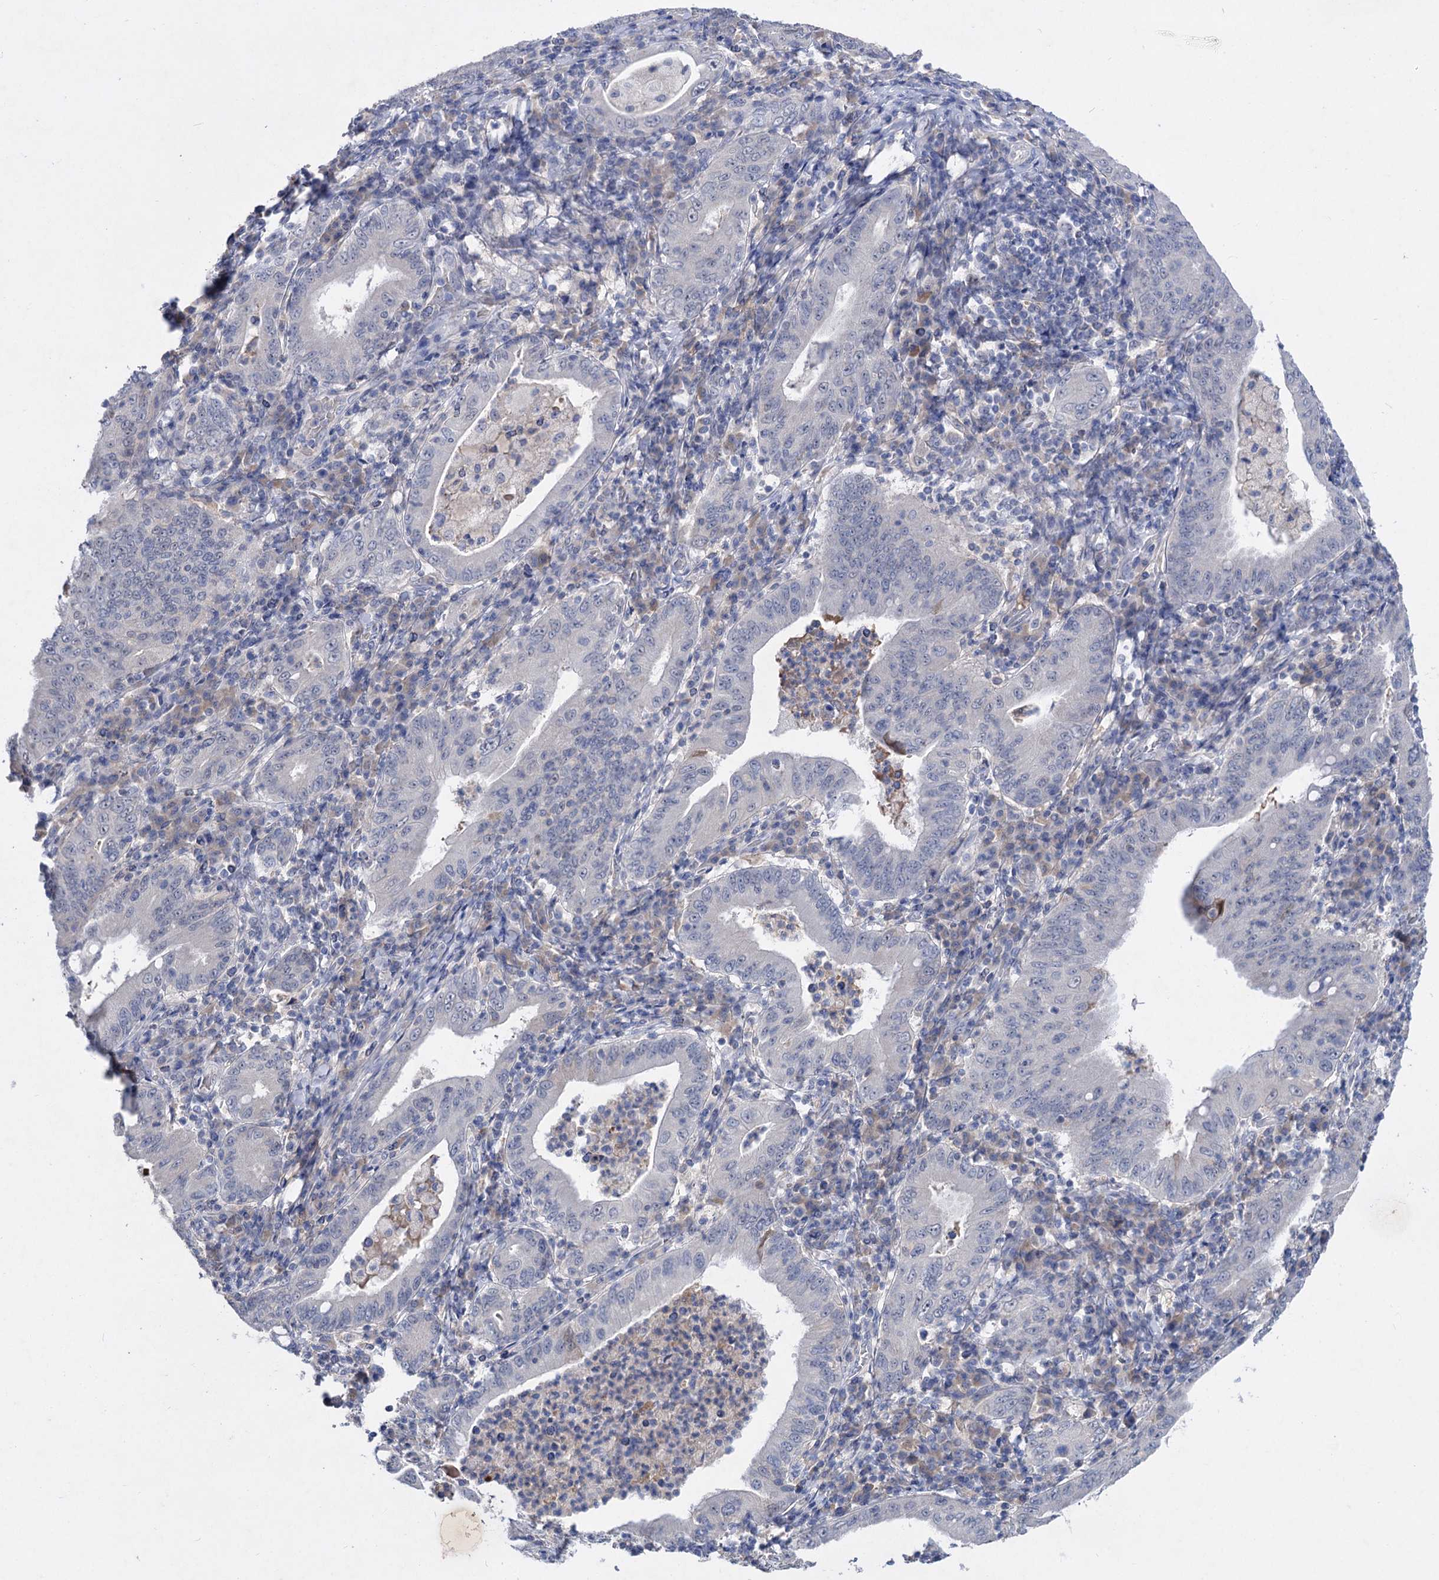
{"staining": {"intensity": "negative", "quantity": "none", "location": "none"}, "tissue": "stomach cancer", "cell_type": "Tumor cells", "image_type": "cancer", "snomed": [{"axis": "morphology", "description": "Normal tissue, NOS"}, {"axis": "morphology", "description": "Adenocarcinoma, NOS"}, {"axis": "topography", "description": "Esophagus"}, {"axis": "topography", "description": "Stomach, upper"}, {"axis": "topography", "description": "Peripheral nerve tissue"}], "caption": "An image of stomach cancer (adenocarcinoma) stained for a protein shows no brown staining in tumor cells.", "gene": "ATP4A", "patient": {"sex": "male", "age": 62}}